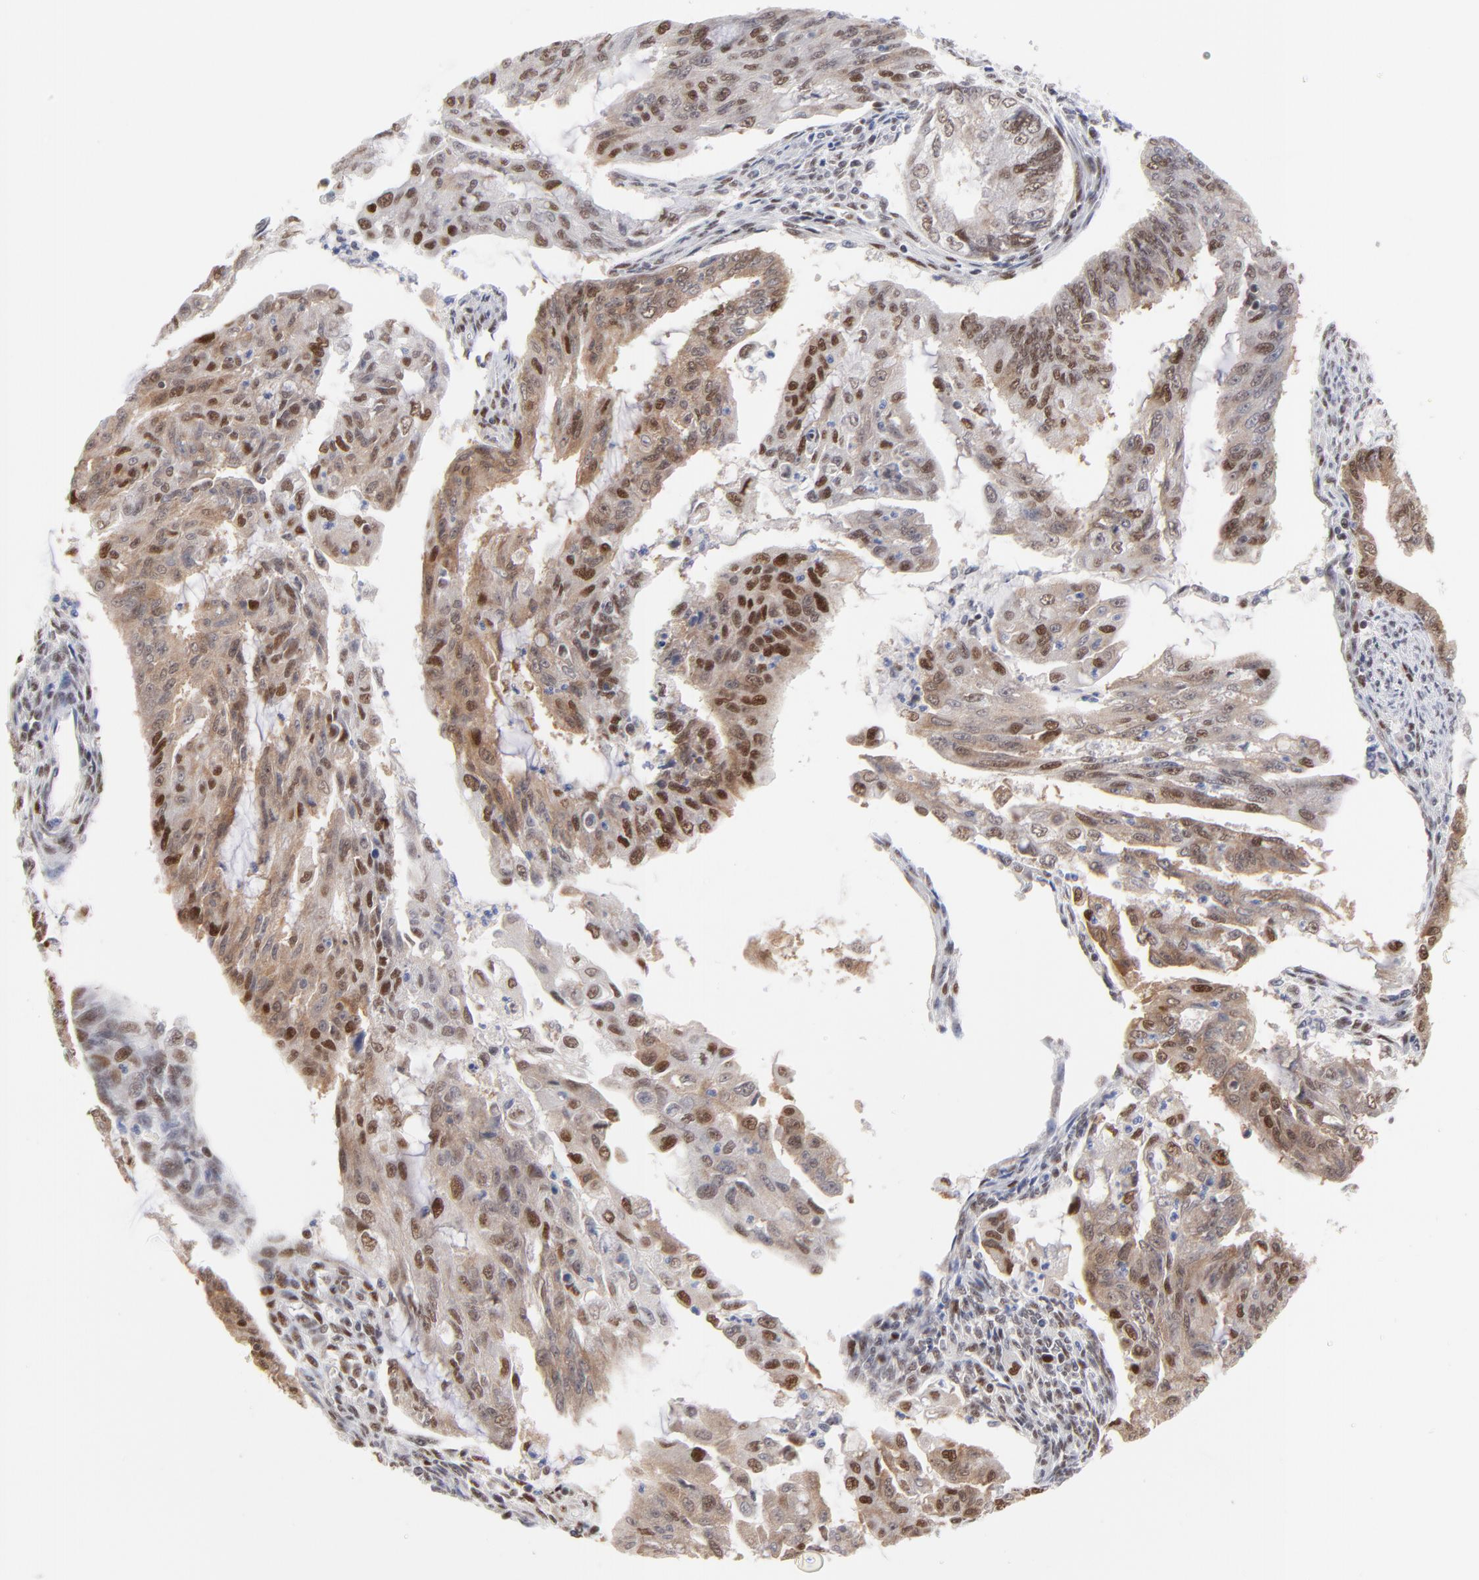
{"staining": {"intensity": "moderate", "quantity": ">75%", "location": "cytoplasmic/membranous,nuclear"}, "tissue": "endometrial cancer", "cell_type": "Tumor cells", "image_type": "cancer", "snomed": [{"axis": "morphology", "description": "Adenocarcinoma, NOS"}, {"axis": "topography", "description": "Endometrium"}], "caption": "Brown immunohistochemical staining in human endometrial adenocarcinoma demonstrates moderate cytoplasmic/membranous and nuclear staining in about >75% of tumor cells. (IHC, brightfield microscopy, high magnification).", "gene": "OGFOD1", "patient": {"sex": "female", "age": 75}}